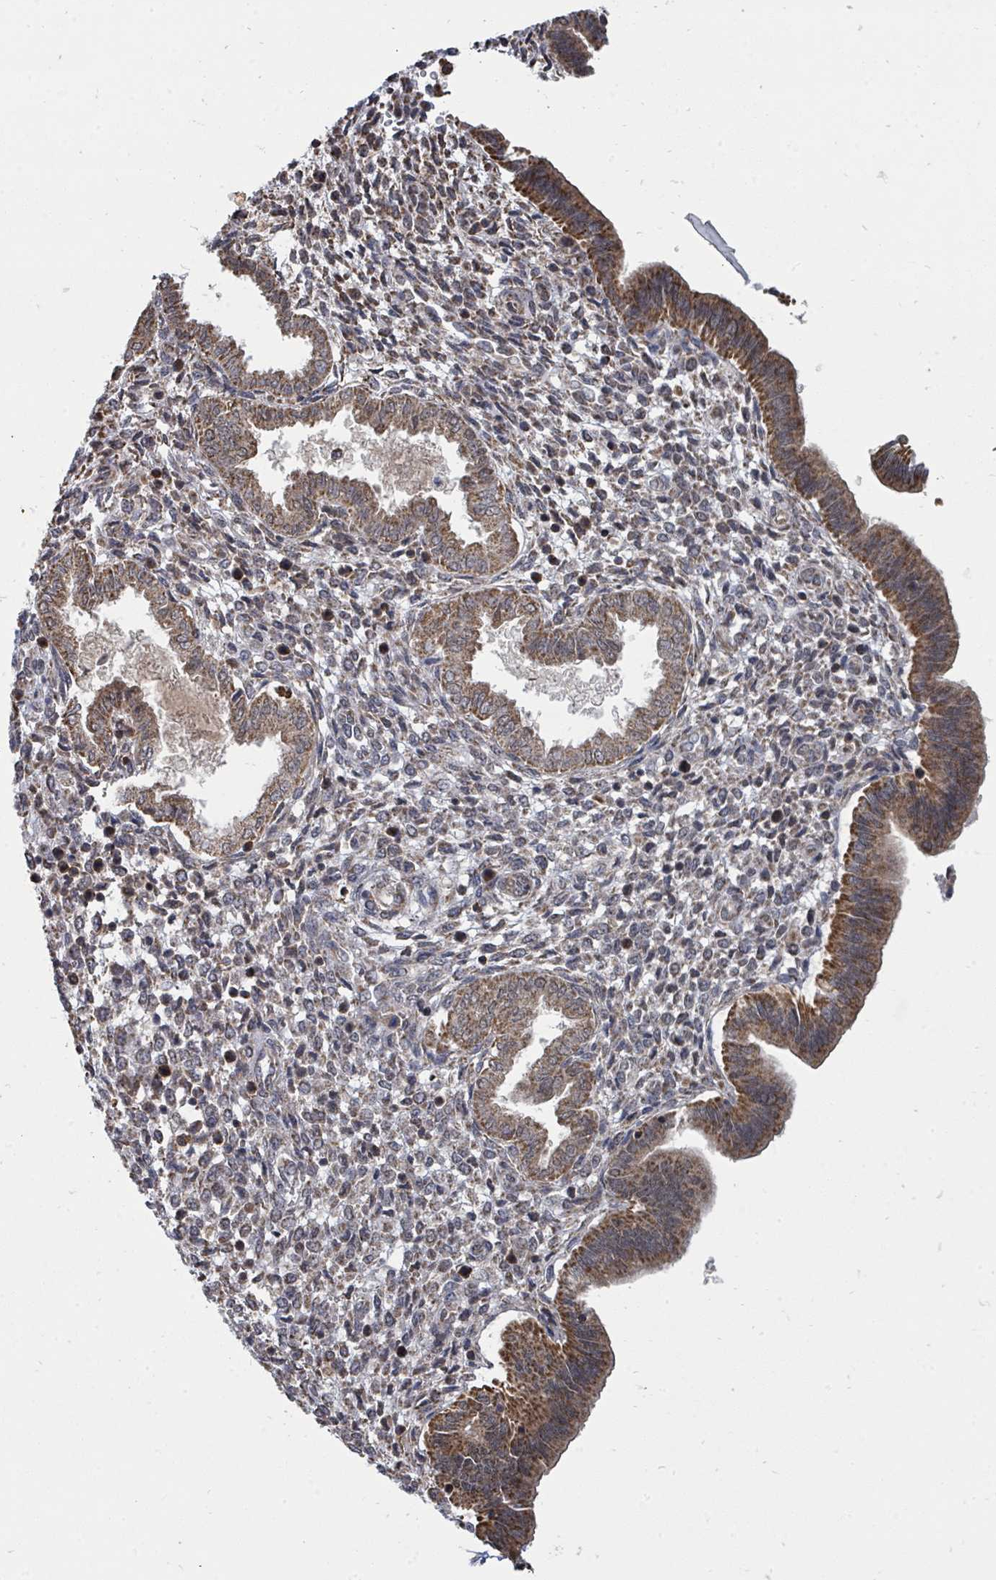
{"staining": {"intensity": "moderate", "quantity": "<25%", "location": "cytoplasmic/membranous"}, "tissue": "endometrium", "cell_type": "Cells in endometrial stroma", "image_type": "normal", "snomed": [{"axis": "morphology", "description": "Normal tissue, NOS"}, {"axis": "topography", "description": "Endometrium"}], "caption": "Protein expression analysis of unremarkable human endometrium reveals moderate cytoplasmic/membranous expression in about <25% of cells in endometrial stroma. (DAB = brown stain, brightfield microscopy at high magnification).", "gene": "MAGOHB", "patient": {"sex": "female", "age": 24}}